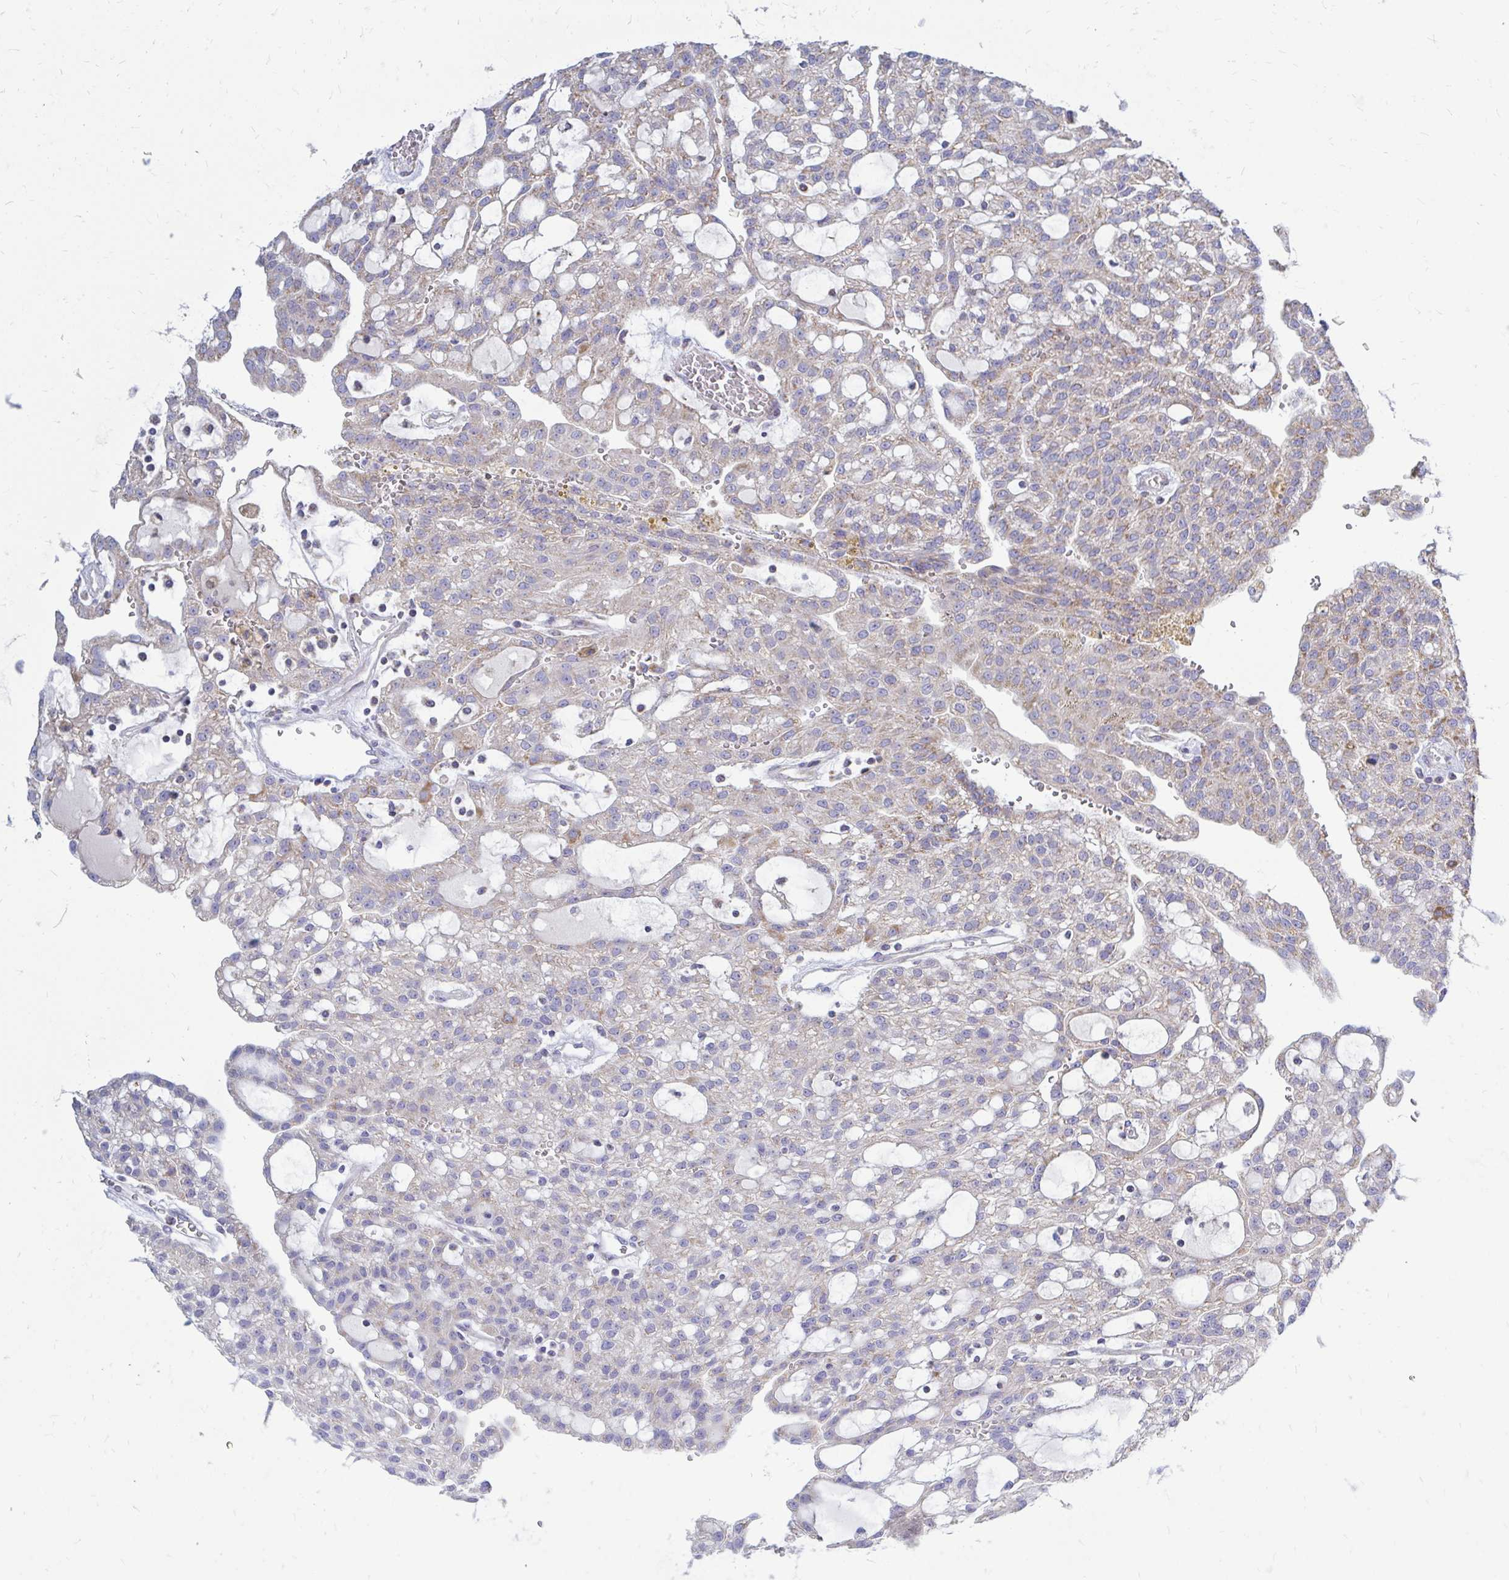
{"staining": {"intensity": "negative", "quantity": "none", "location": "none"}, "tissue": "renal cancer", "cell_type": "Tumor cells", "image_type": "cancer", "snomed": [{"axis": "morphology", "description": "Adenocarcinoma, NOS"}, {"axis": "topography", "description": "Kidney"}], "caption": "This is an IHC image of adenocarcinoma (renal). There is no positivity in tumor cells.", "gene": "OR10R2", "patient": {"sex": "male", "age": 63}}